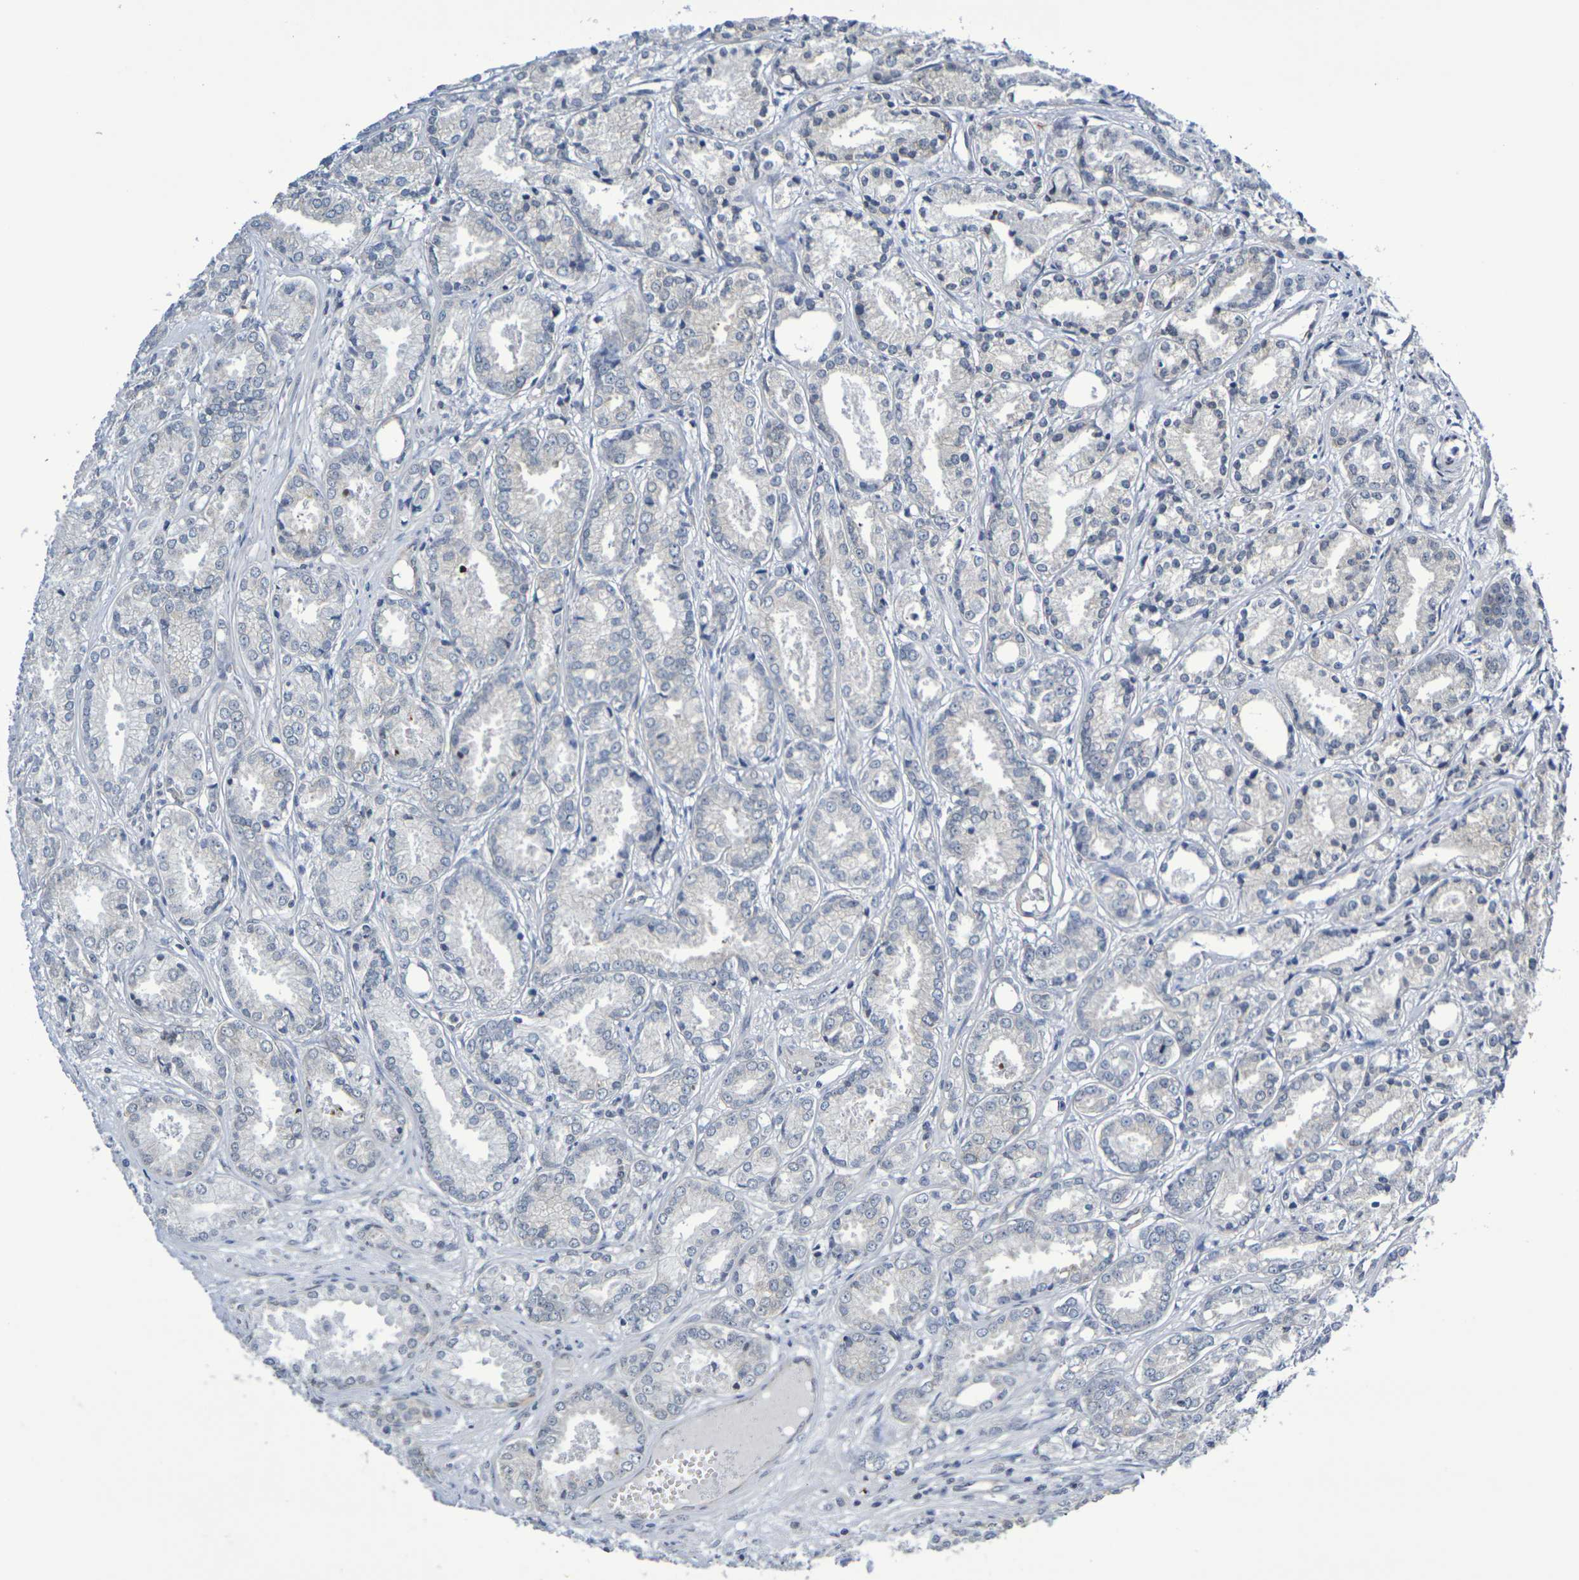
{"staining": {"intensity": "weak", "quantity": "<25%", "location": "cytoplasmic/membranous"}, "tissue": "prostate cancer", "cell_type": "Tumor cells", "image_type": "cancer", "snomed": [{"axis": "morphology", "description": "Adenocarcinoma, Low grade"}, {"axis": "topography", "description": "Prostate"}], "caption": "This is an immunohistochemistry (IHC) photomicrograph of human adenocarcinoma (low-grade) (prostate). There is no positivity in tumor cells.", "gene": "CHRNB1", "patient": {"sex": "male", "age": 72}}